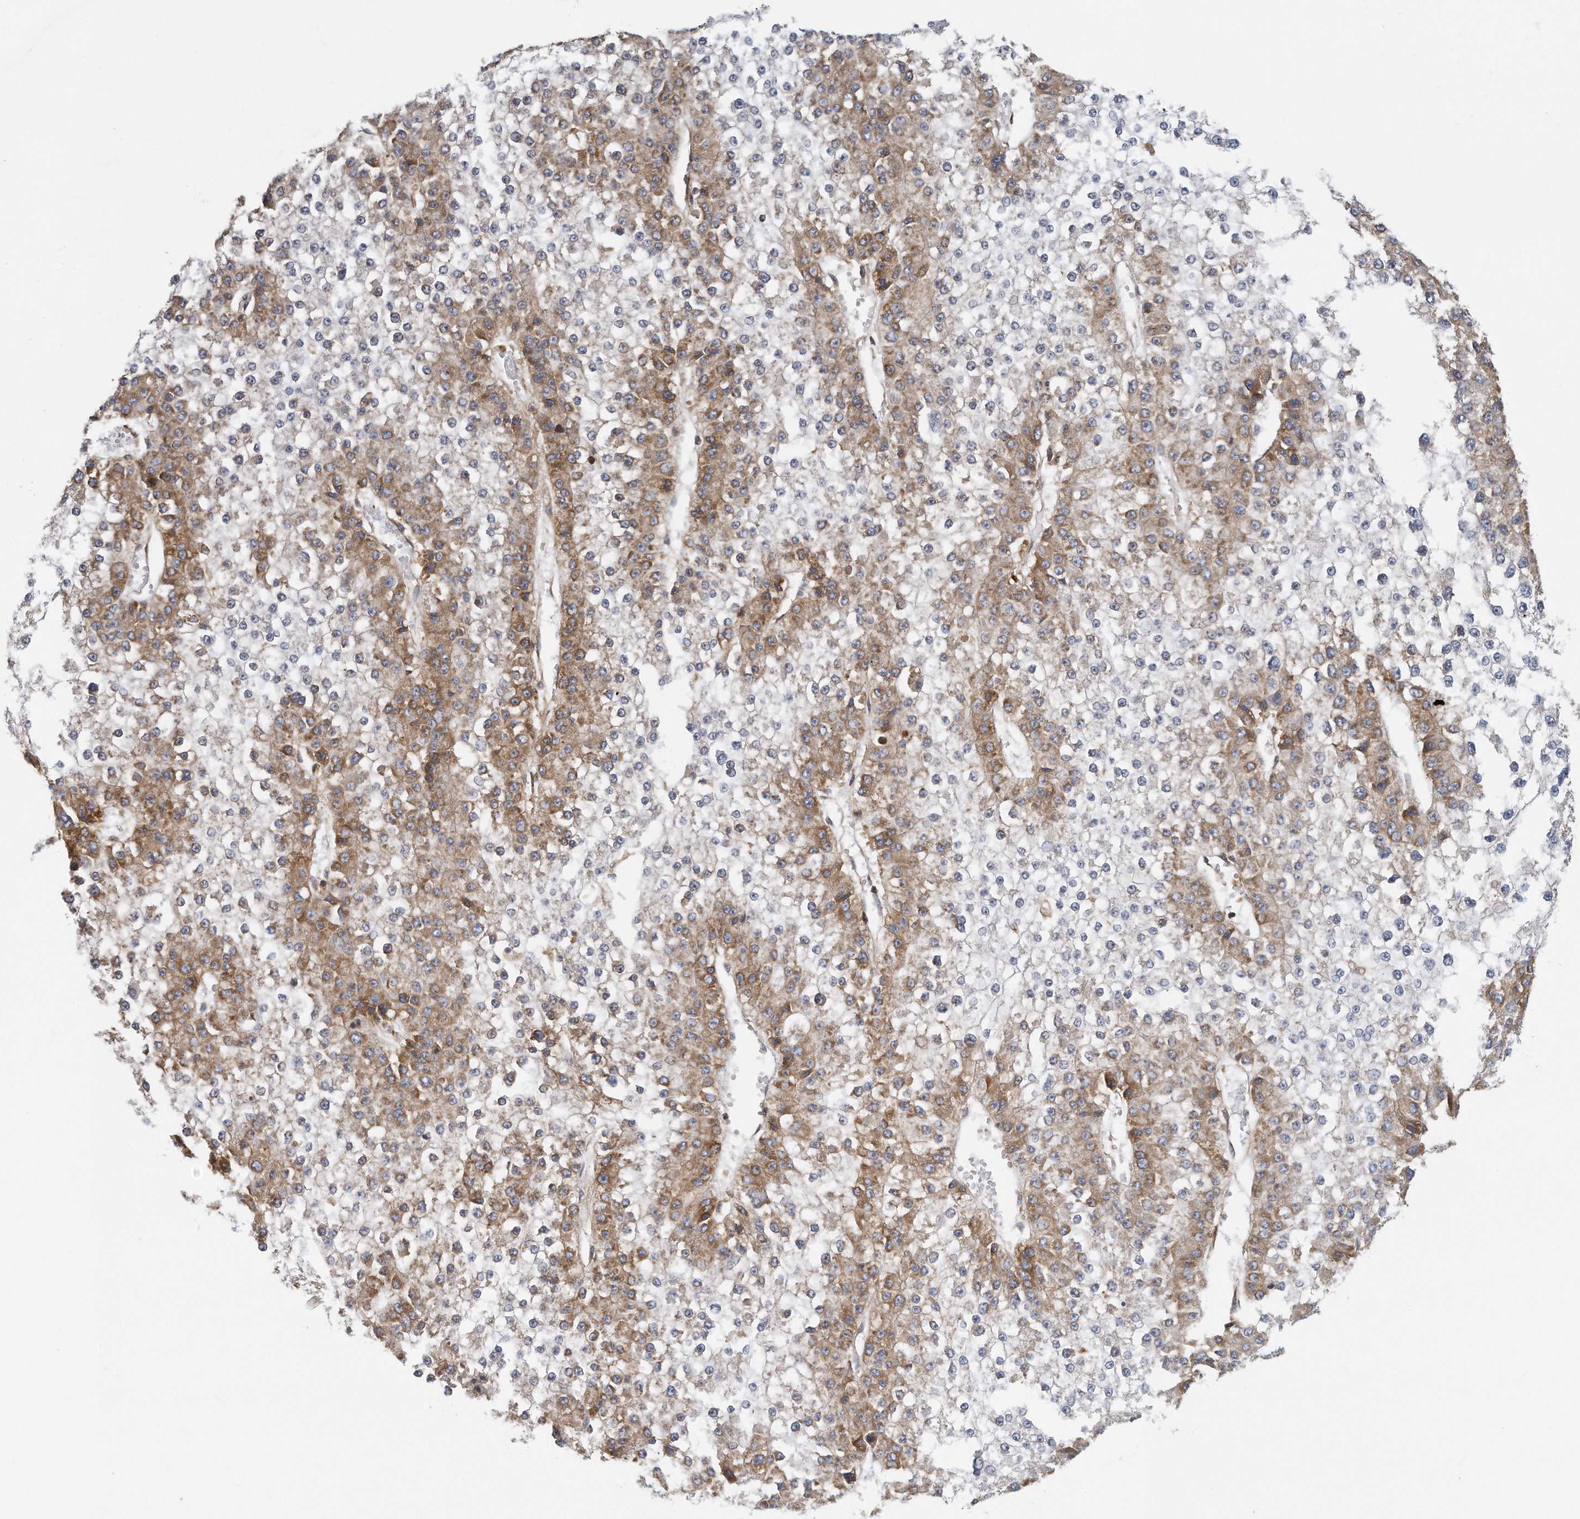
{"staining": {"intensity": "moderate", "quantity": "<25%", "location": "cytoplasmic/membranous"}, "tissue": "liver cancer", "cell_type": "Tumor cells", "image_type": "cancer", "snomed": [{"axis": "morphology", "description": "Carcinoma, Hepatocellular, NOS"}, {"axis": "topography", "description": "Liver"}], "caption": "Protein expression analysis of hepatocellular carcinoma (liver) demonstrates moderate cytoplasmic/membranous positivity in about <25% of tumor cells.", "gene": "EIF3I", "patient": {"sex": "female", "age": 73}}